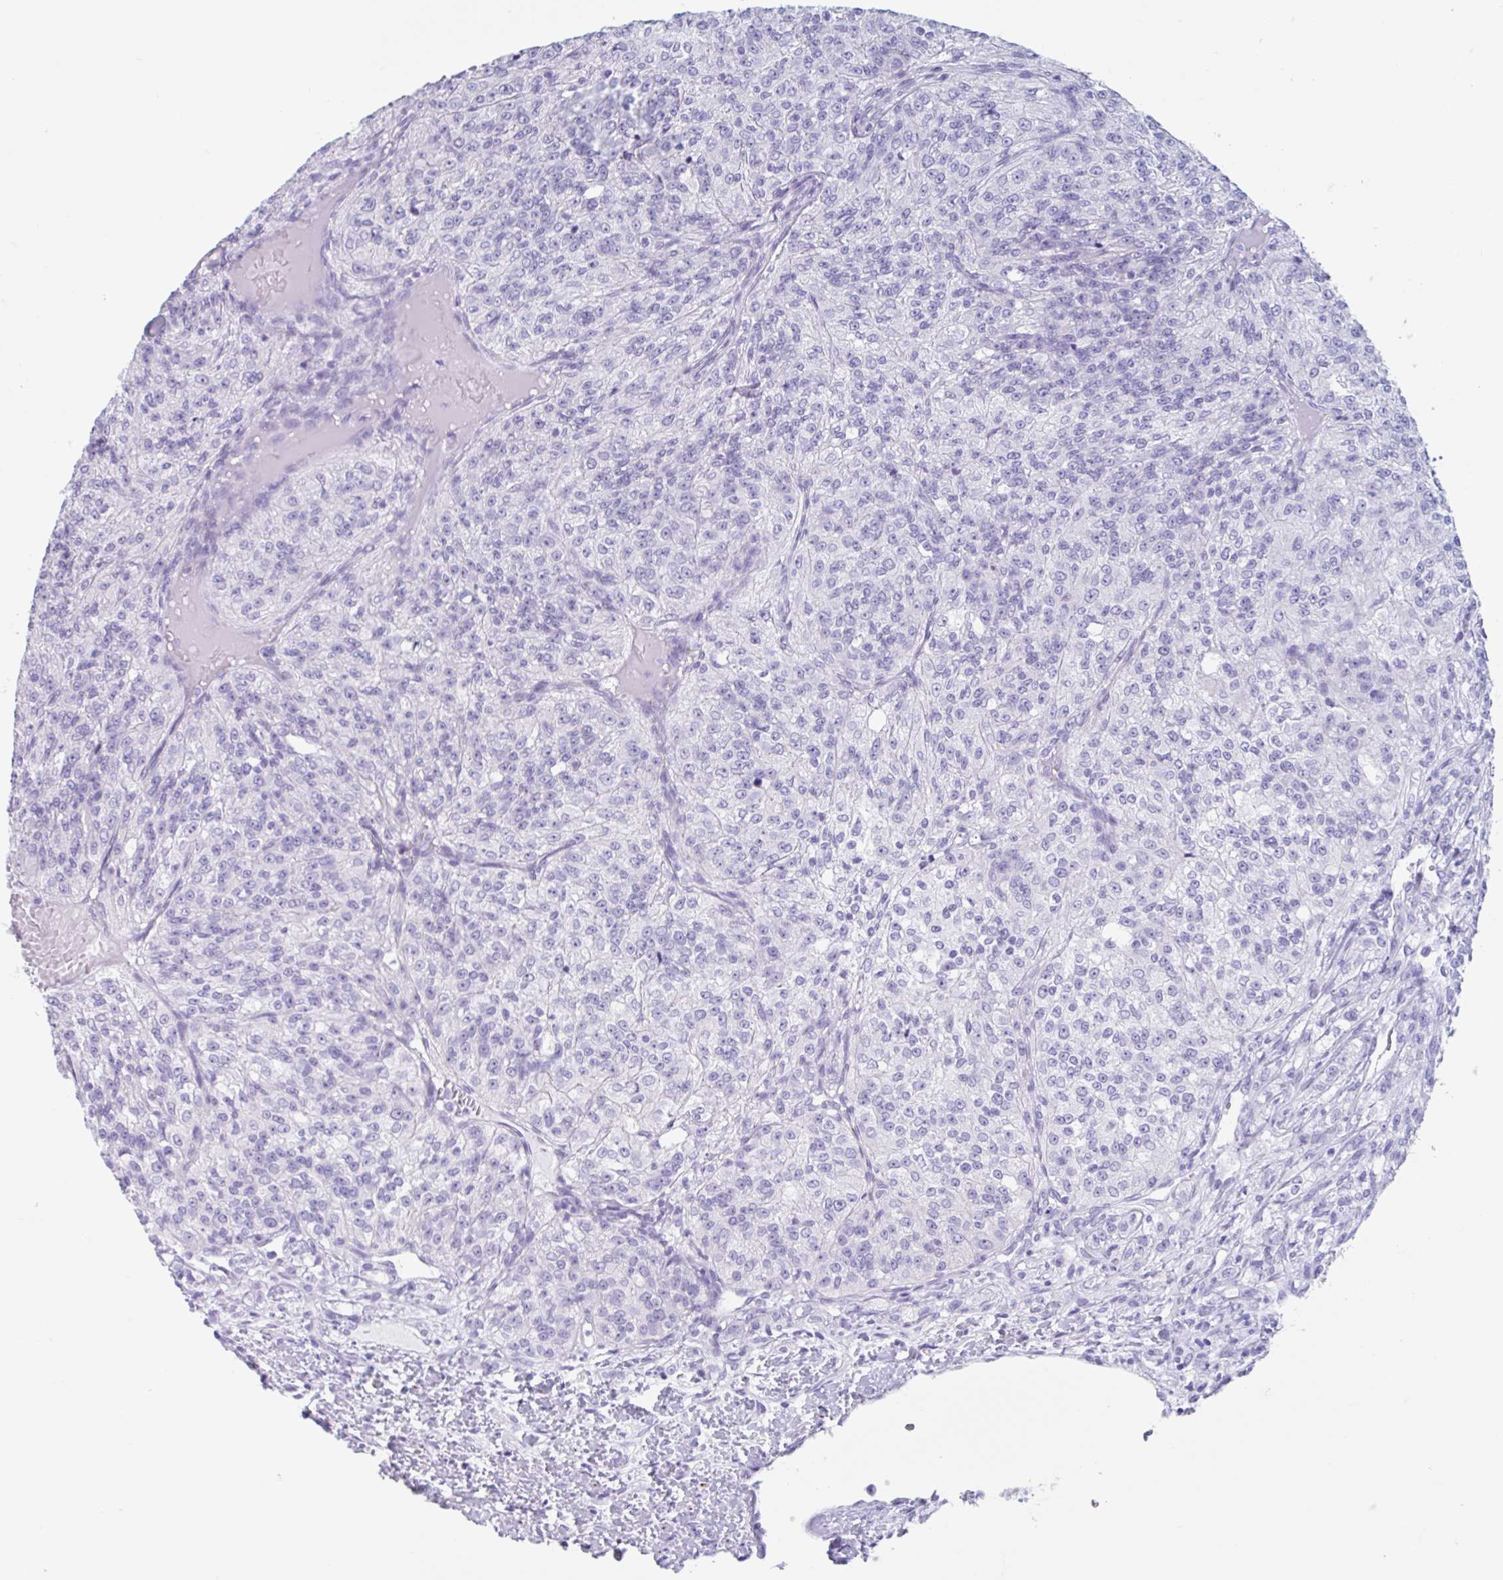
{"staining": {"intensity": "negative", "quantity": "none", "location": "none"}, "tissue": "renal cancer", "cell_type": "Tumor cells", "image_type": "cancer", "snomed": [{"axis": "morphology", "description": "Adenocarcinoma, NOS"}, {"axis": "topography", "description": "Kidney"}], "caption": "Immunohistochemistry of human renal adenocarcinoma displays no expression in tumor cells.", "gene": "CPTP", "patient": {"sex": "female", "age": 63}}